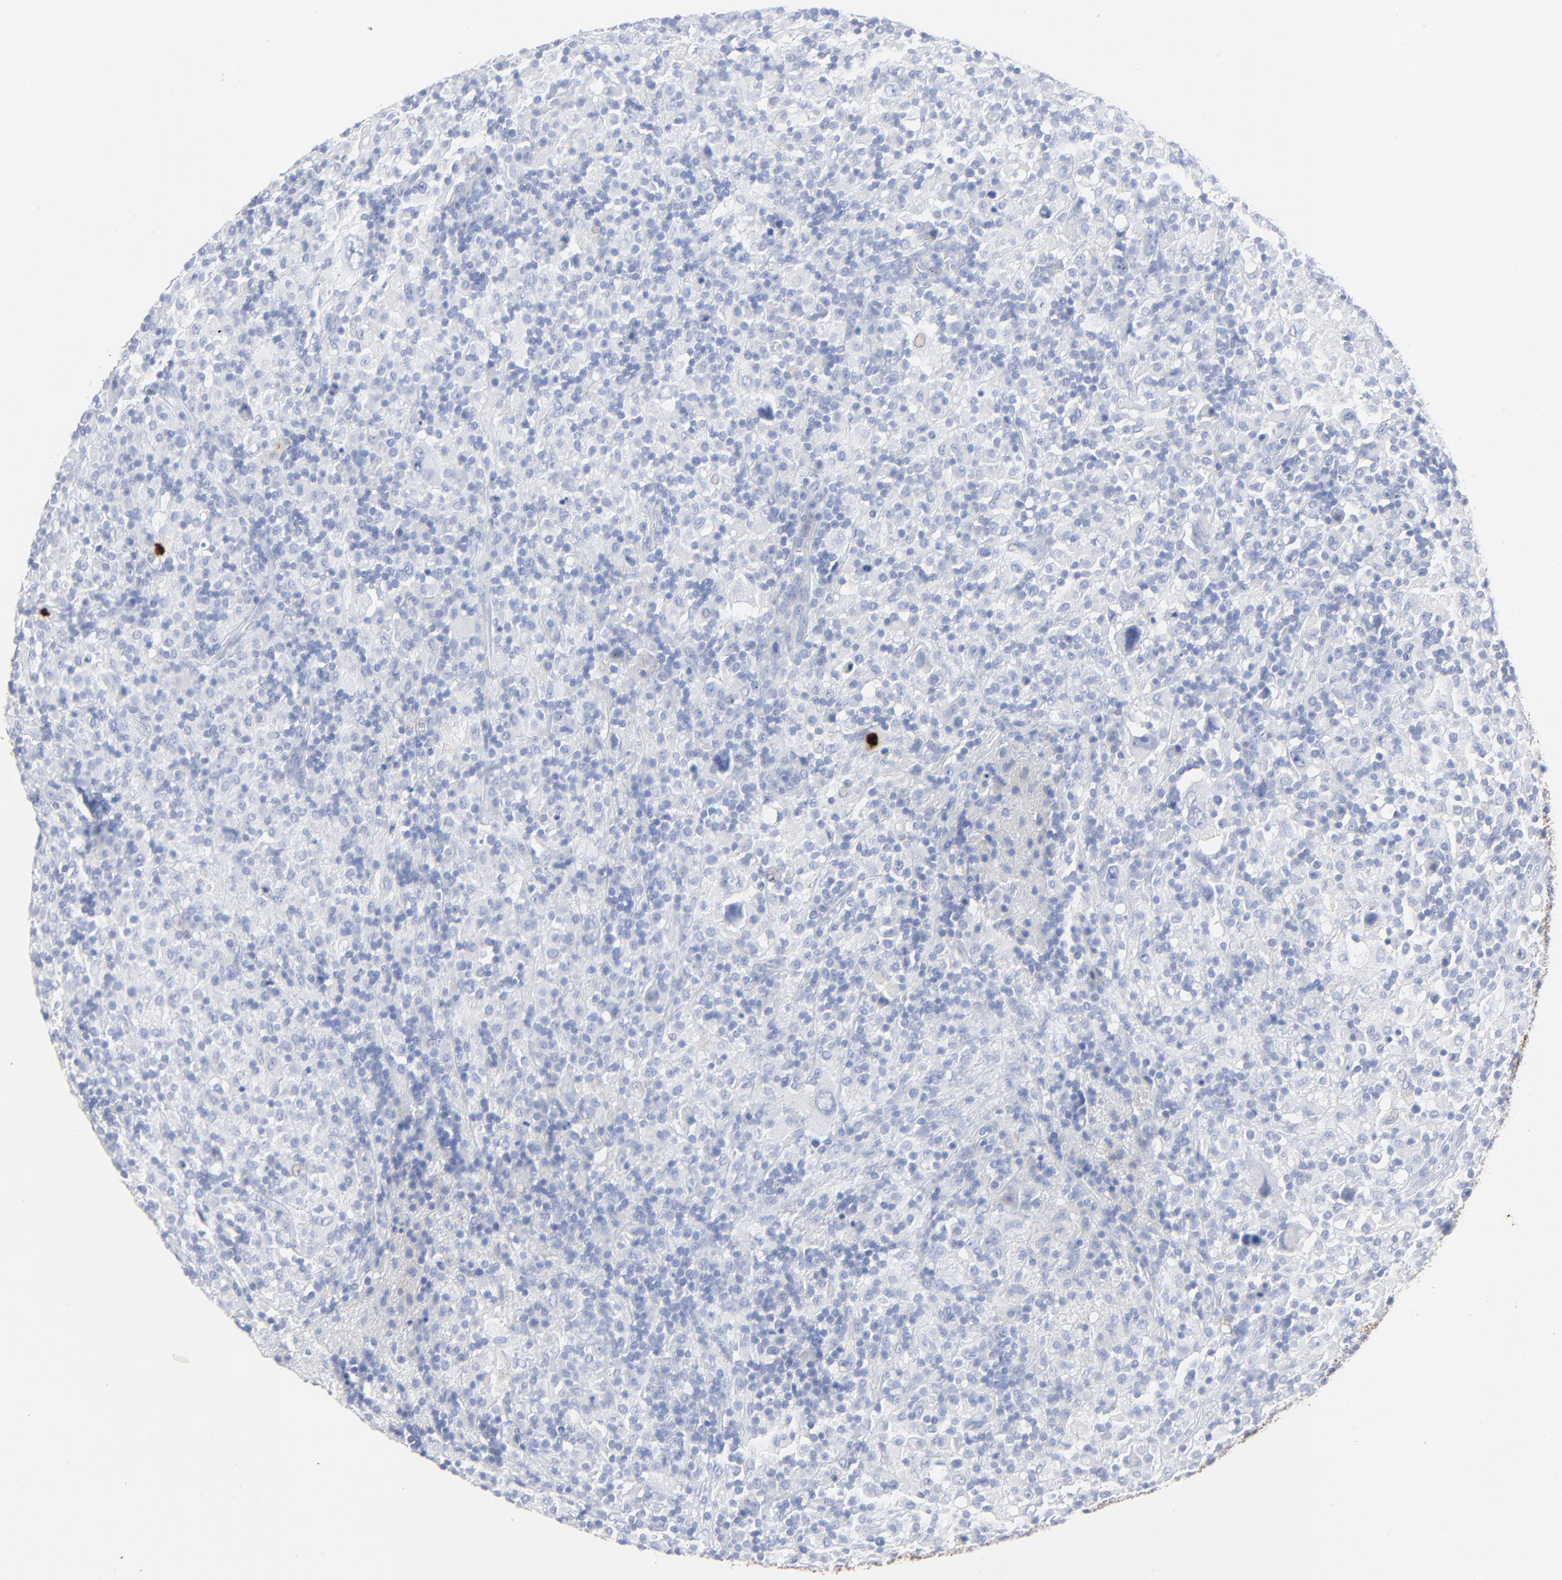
{"staining": {"intensity": "negative", "quantity": "none", "location": "none"}, "tissue": "lymphoma", "cell_type": "Tumor cells", "image_type": "cancer", "snomed": [{"axis": "morphology", "description": "Hodgkin's disease, NOS"}, {"axis": "topography", "description": "Lymph node"}], "caption": "This micrograph is of Hodgkin's disease stained with IHC to label a protein in brown with the nuclei are counter-stained blue. There is no expression in tumor cells.", "gene": "LCN2", "patient": {"sex": "male", "age": 46}}